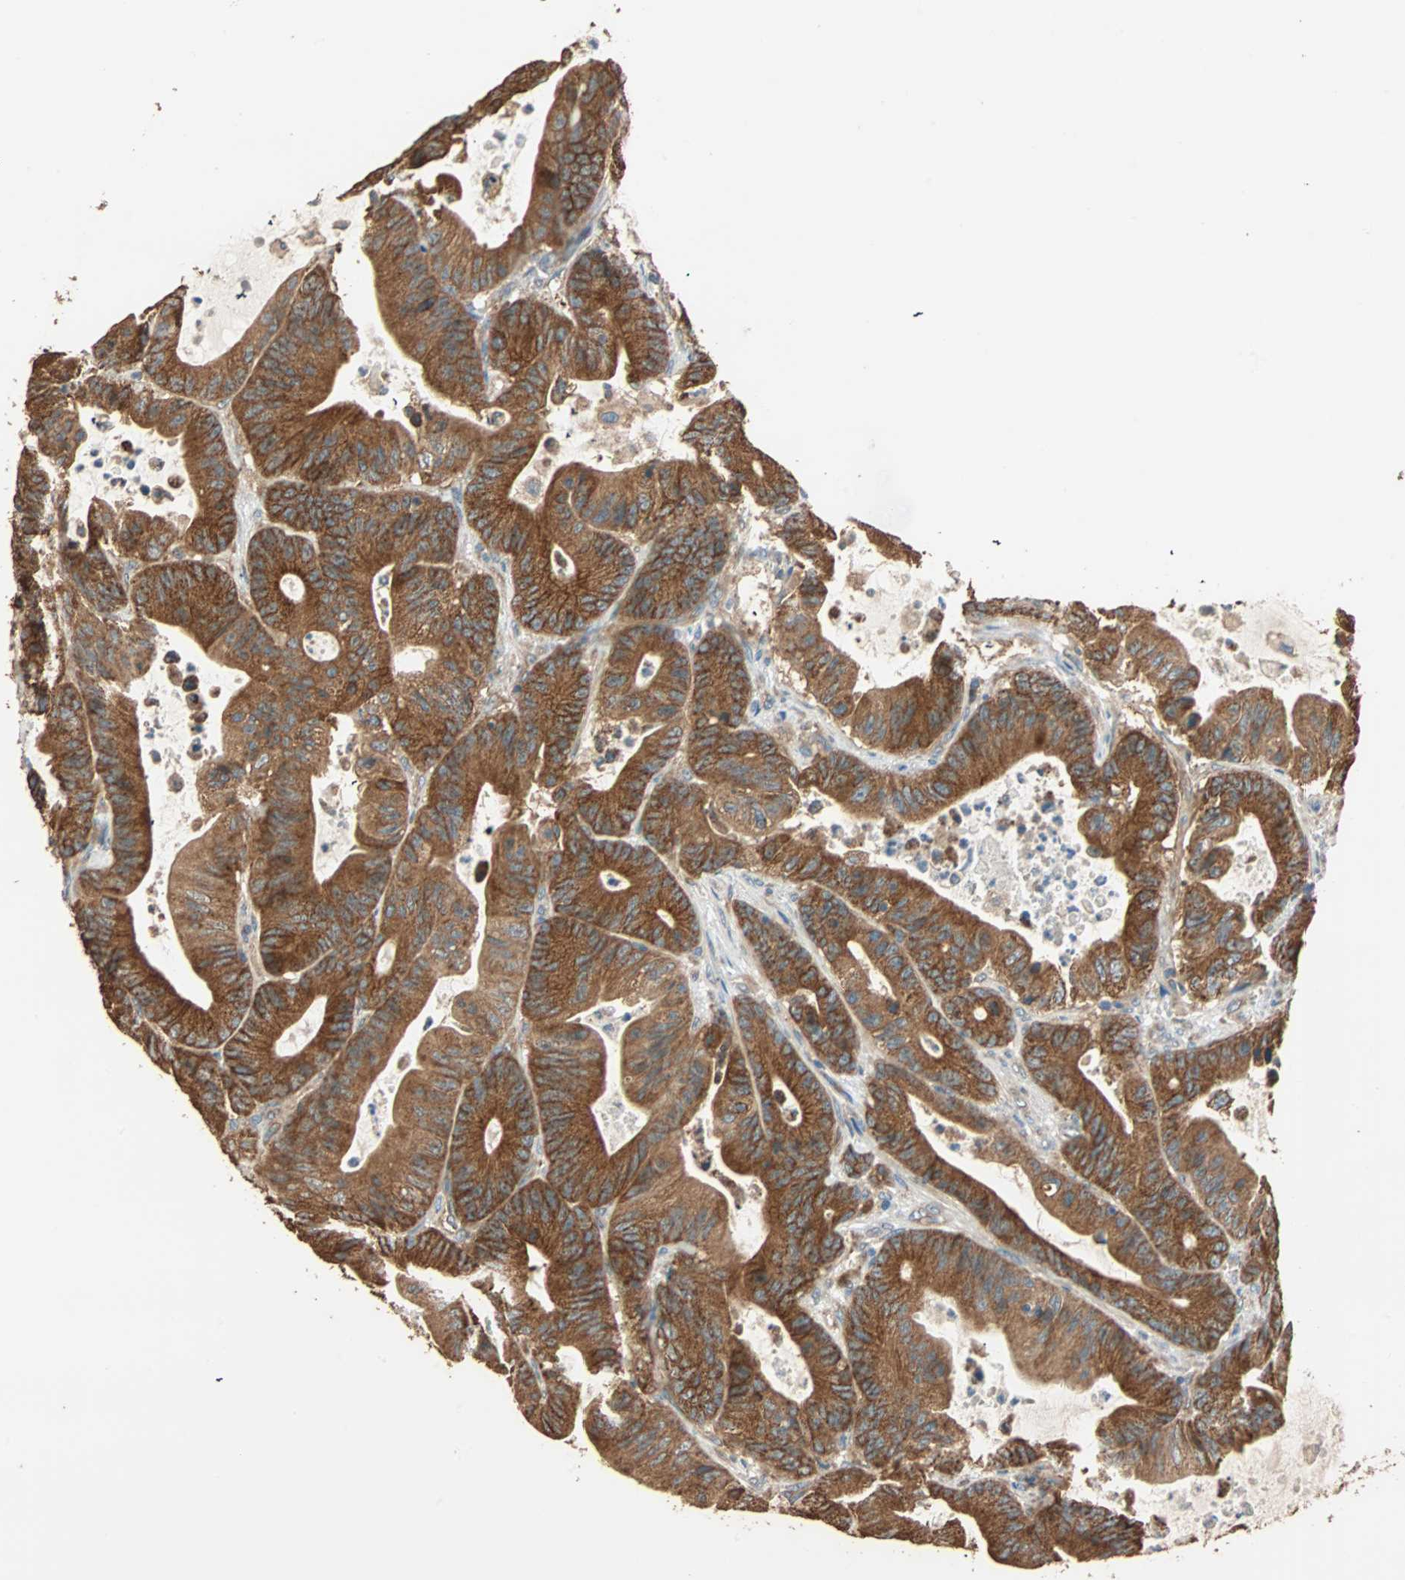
{"staining": {"intensity": "strong", "quantity": ">75%", "location": "cytoplasmic/membranous"}, "tissue": "colorectal cancer", "cell_type": "Tumor cells", "image_type": "cancer", "snomed": [{"axis": "morphology", "description": "Adenocarcinoma, NOS"}, {"axis": "topography", "description": "Colon"}], "caption": "Protein positivity by IHC shows strong cytoplasmic/membranous positivity in about >75% of tumor cells in adenocarcinoma (colorectal). The protein of interest is shown in brown color, while the nuclei are stained blue.", "gene": "EIF4G2", "patient": {"sex": "female", "age": 84}}